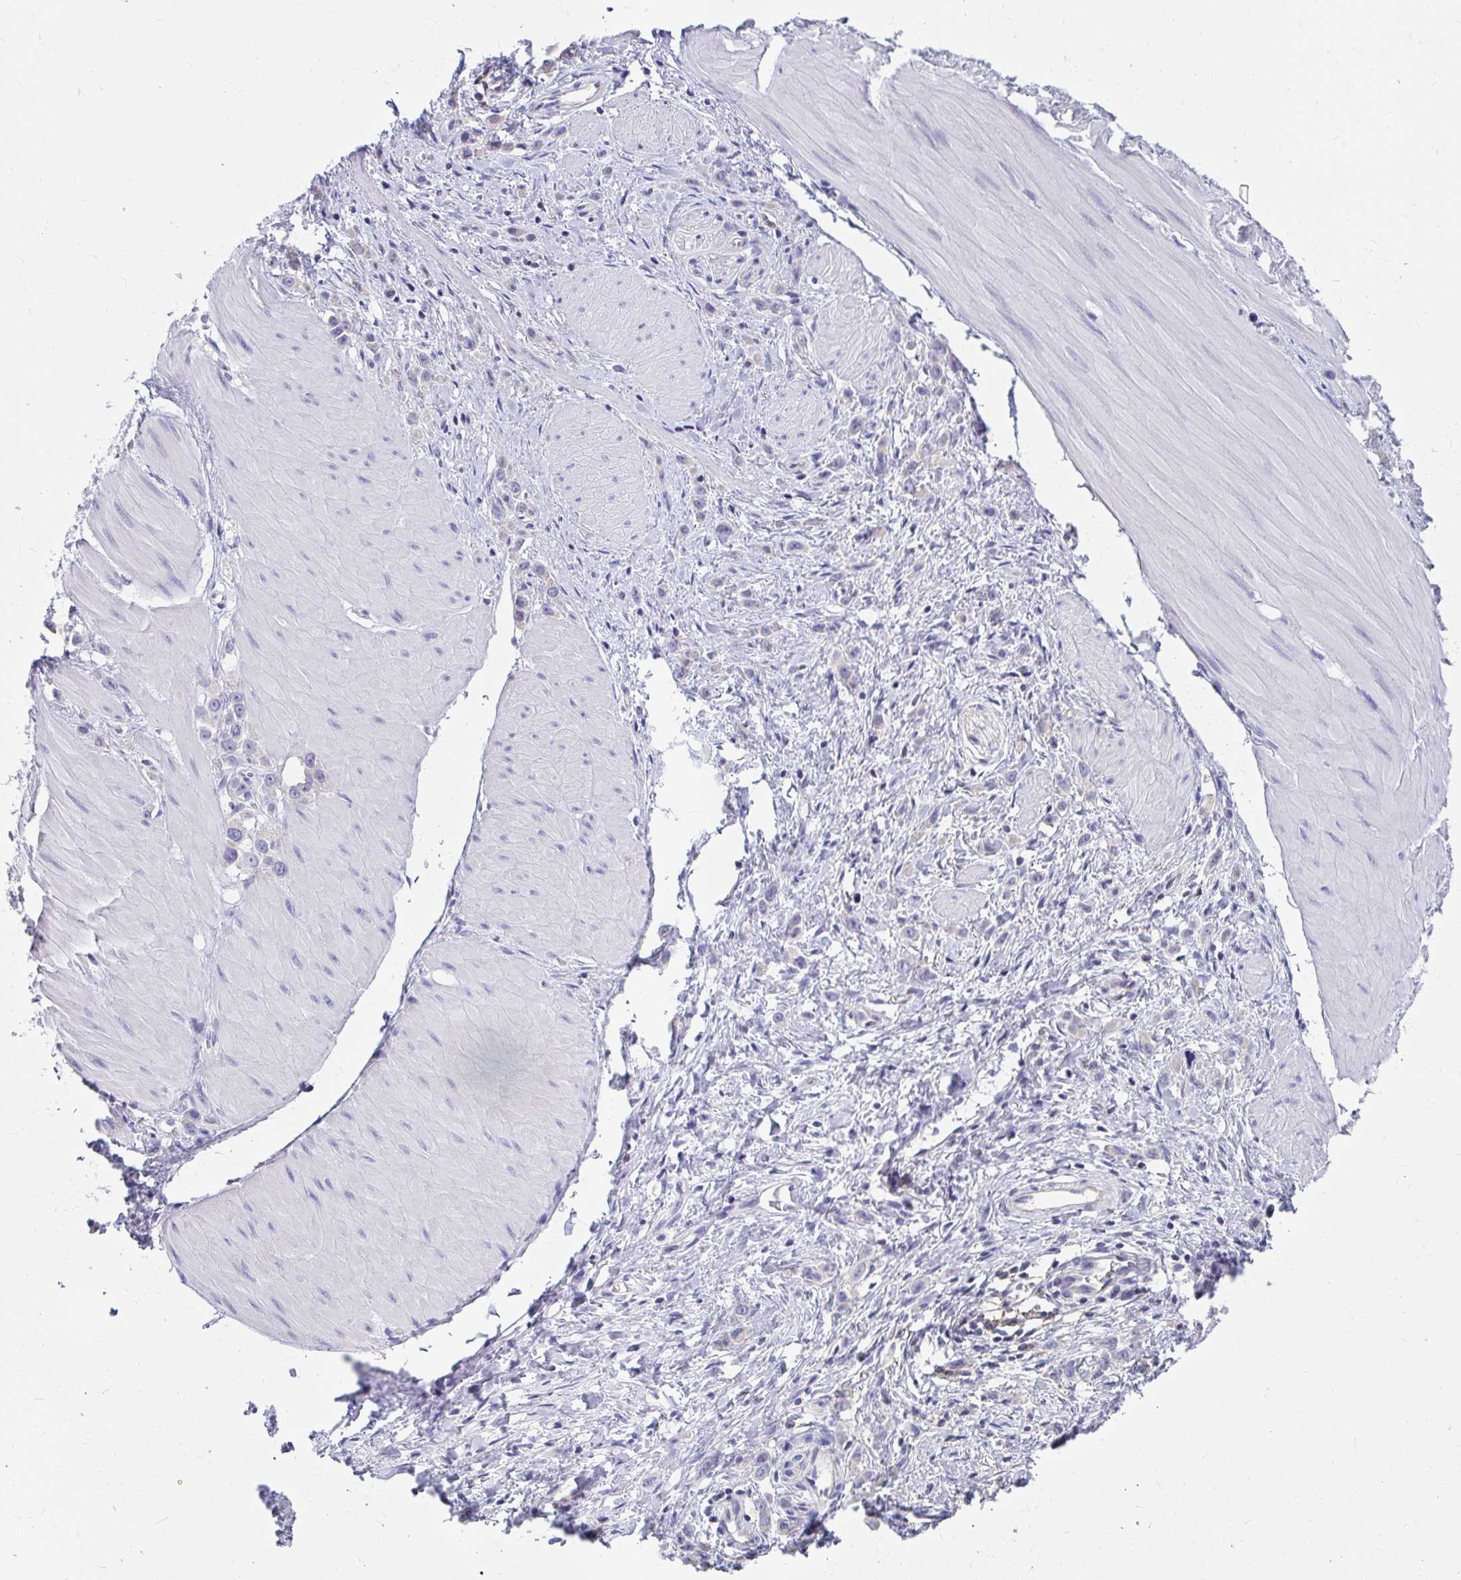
{"staining": {"intensity": "negative", "quantity": "none", "location": "none"}, "tissue": "stomach cancer", "cell_type": "Tumor cells", "image_type": "cancer", "snomed": [{"axis": "morphology", "description": "Adenocarcinoma, NOS"}, {"axis": "topography", "description": "Stomach"}], "caption": "This is an IHC image of human stomach adenocarcinoma. There is no expression in tumor cells.", "gene": "C19orf81", "patient": {"sex": "male", "age": 47}}